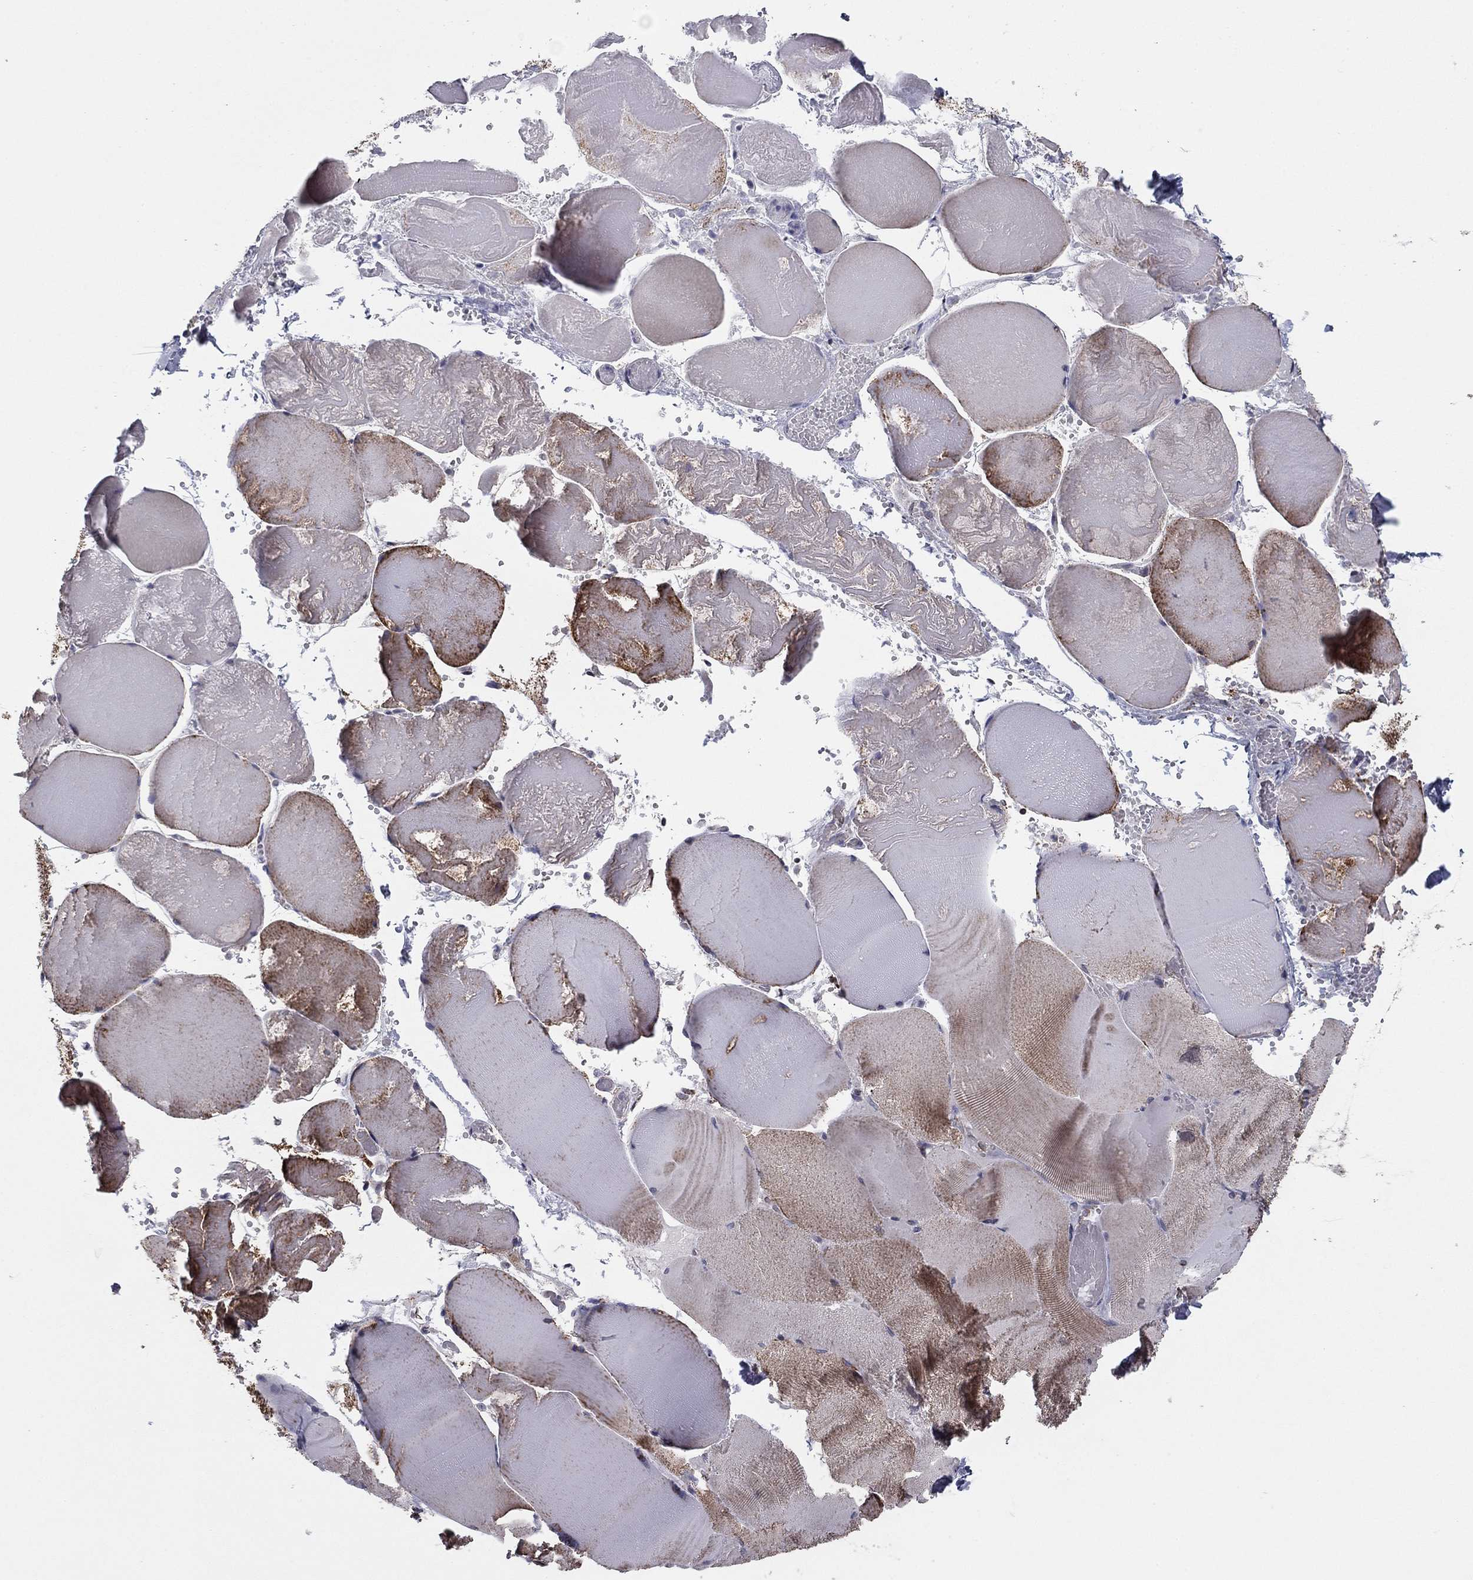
{"staining": {"intensity": "moderate", "quantity": "<25%", "location": "cytoplasmic/membranous"}, "tissue": "skeletal muscle", "cell_type": "Myocytes", "image_type": "normal", "snomed": [{"axis": "morphology", "description": "Normal tissue, NOS"}, {"axis": "morphology", "description": "Malignant melanoma, Metastatic site"}, {"axis": "topography", "description": "Skeletal muscle"}], "caption": "Immunohistochemical staining of unremarkable human skeletal muscle exhibits <25% levels of moderate cytoplasmic/membranous protein expression in about <25% of myocytes. (DAB (3,3'-diaminobenzidine) IHC, brown staining for protein, blue staining for nuclei).", "gene": "NDUFV1", "patient": {"sex": "male", "age": 50}}